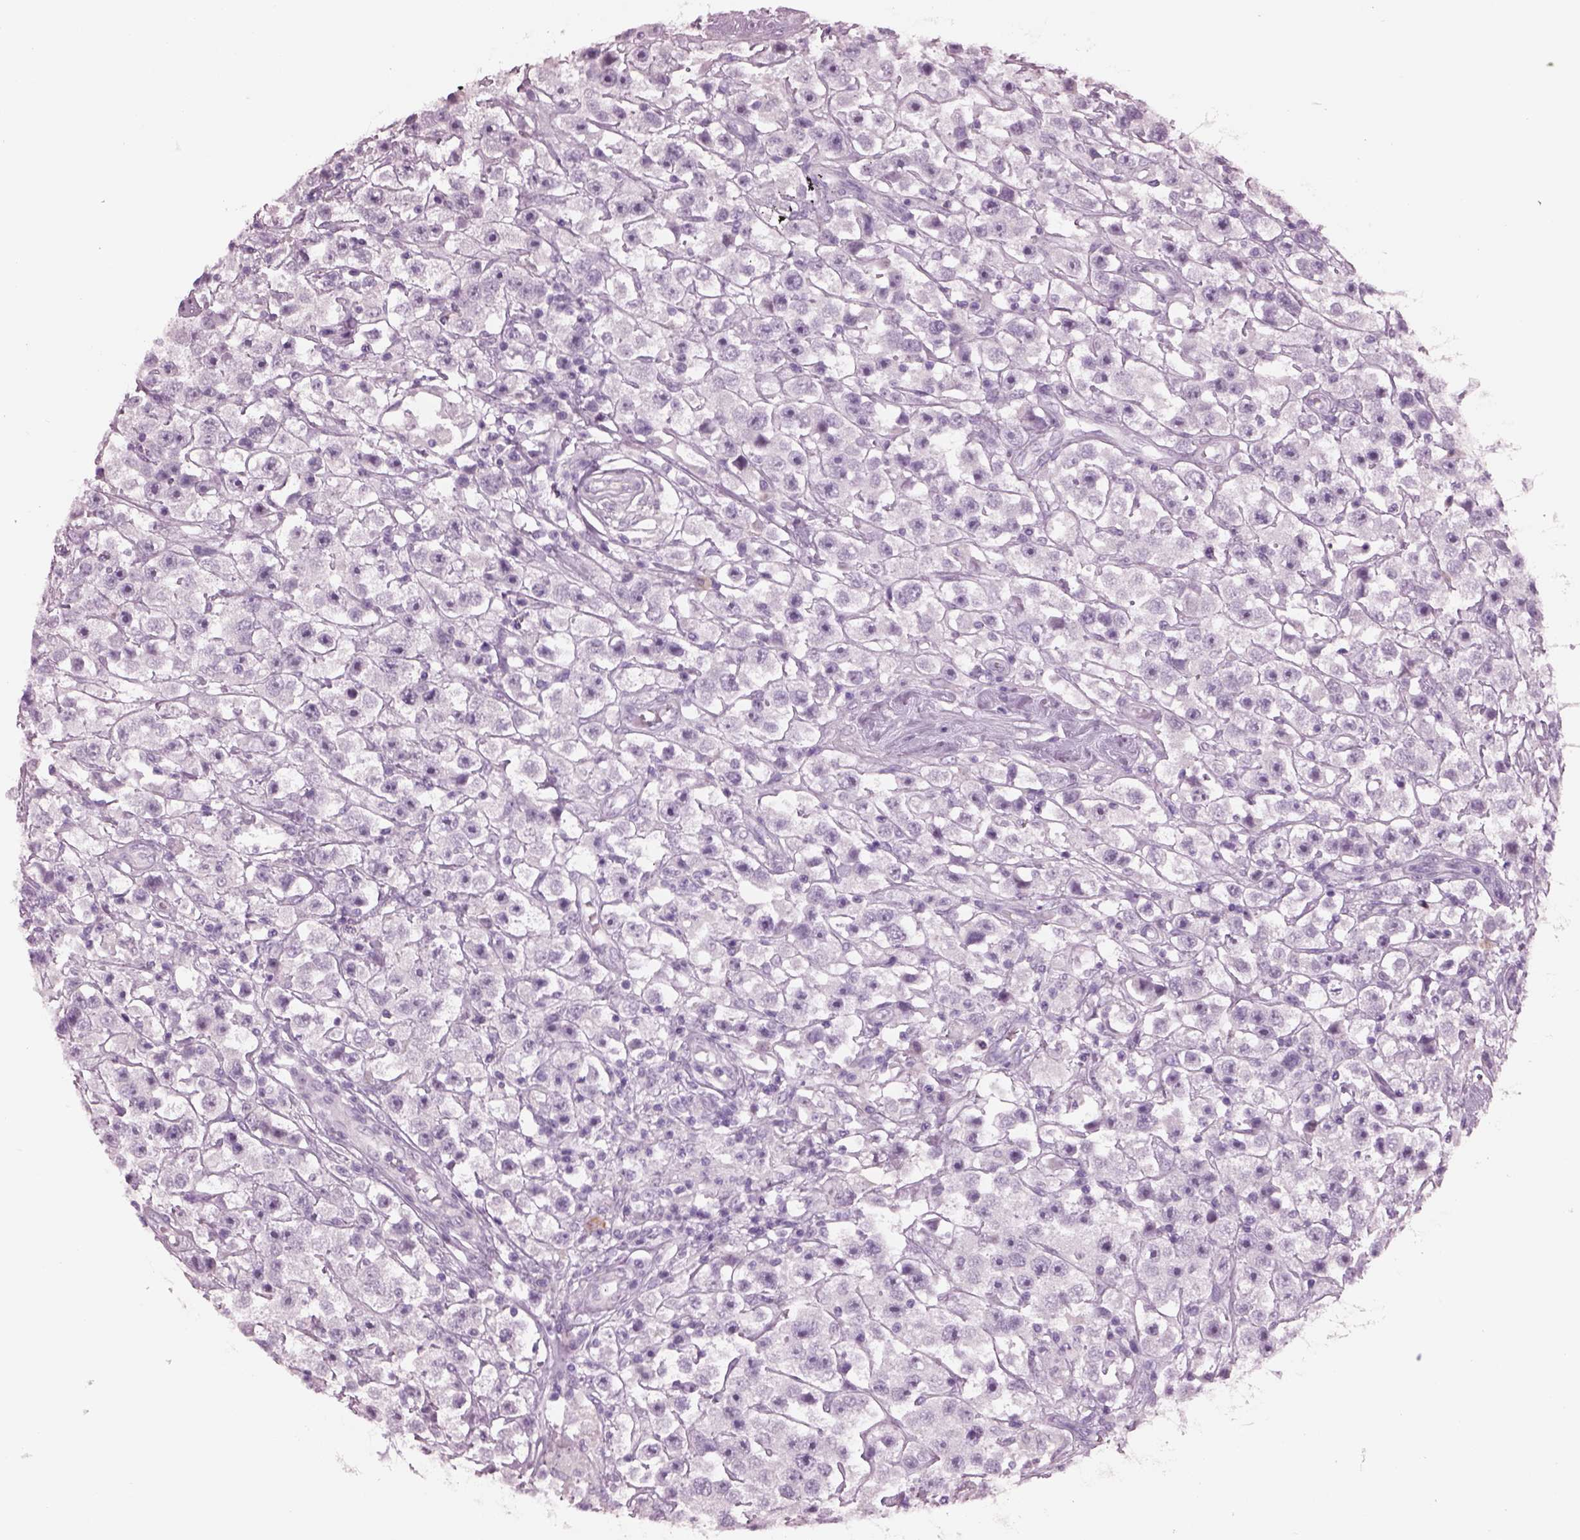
{"staining": {"intensity": "negative", "quantity": "none", "location": "none"}, "tissue": "testis cancer", "cell_type": "Tumor cells", "image_type": "cancer", "snomed": [{"axis": "morphology", "description": "Seminoma, NOS"}, {"axis": "topography", "description": "Testis"}], "caption": "An immunohistochemistry histopathology image of testis cancer (seminoma) is shown. There is no staining in tumor cells of testis cancer (seminoma). (DAB (3,3'-diaminobenzidine) immunohistochemistry (IHC), high magnification).", "gene": "CYLC1", "patient": {"sex": "male", "age": 45}}